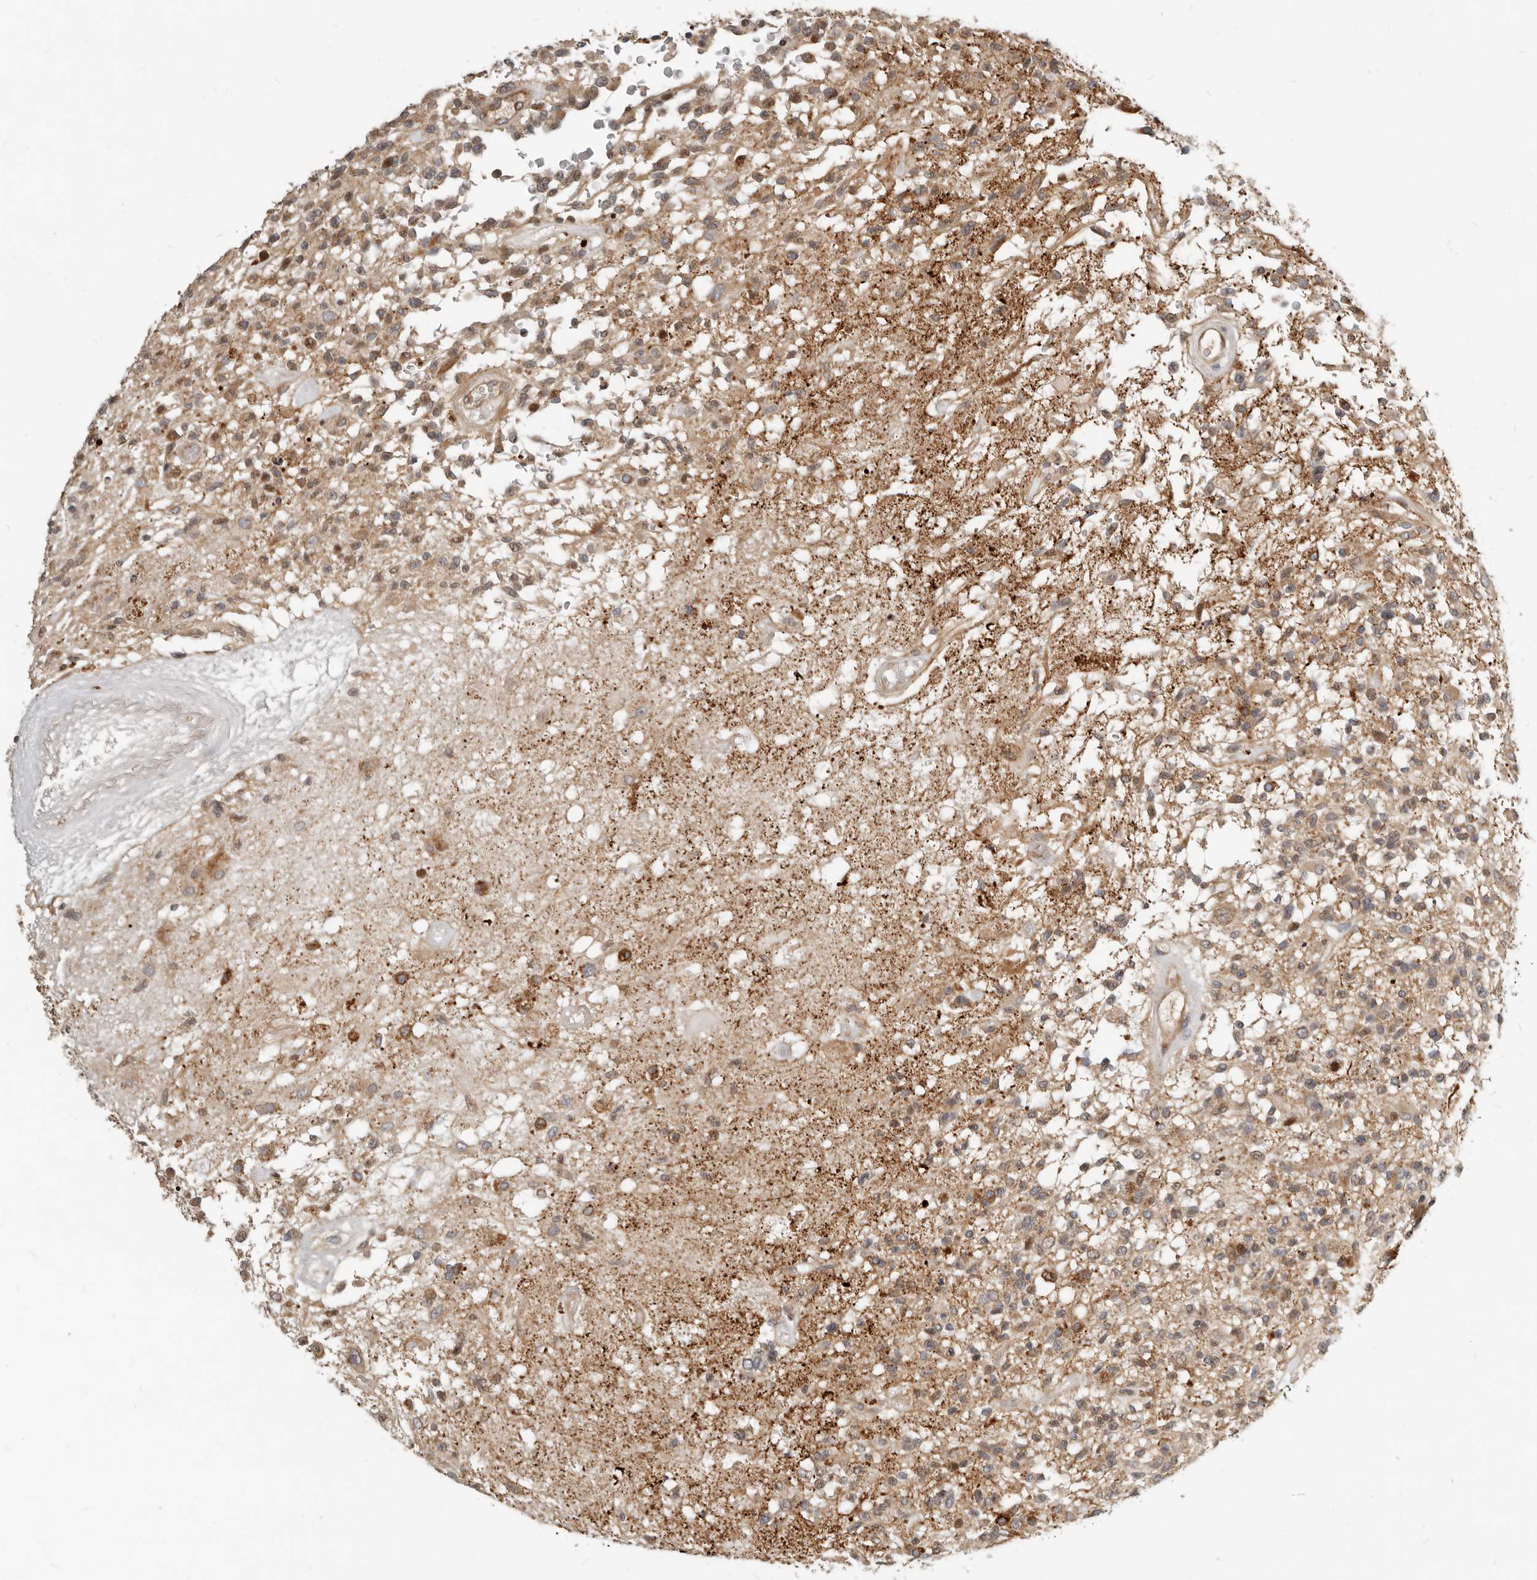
{"staining": {"intensity": "weak", "quantity": ">75%", "location": "cytoplasmic/membranous"}, "tissue": "glioma", "cell_type": "Tumor cells", "image_type": "cancer", "snomed": [{"axis": "morphology", "description": "Glioma, malignant, High grade"}, {"axis": "morphology", "description": "Glioblastoma, NOS"}, {"axis": "topography", "description": "Brain"}], "caption": "Immunohistochemistry (DAB) staining of human glioma reveals weak cytoplasmic/membranous protein positivity in about >75% of tumor cells.", "gene": "NPY4R", "patient": {"sex": "male", "age": 60}}